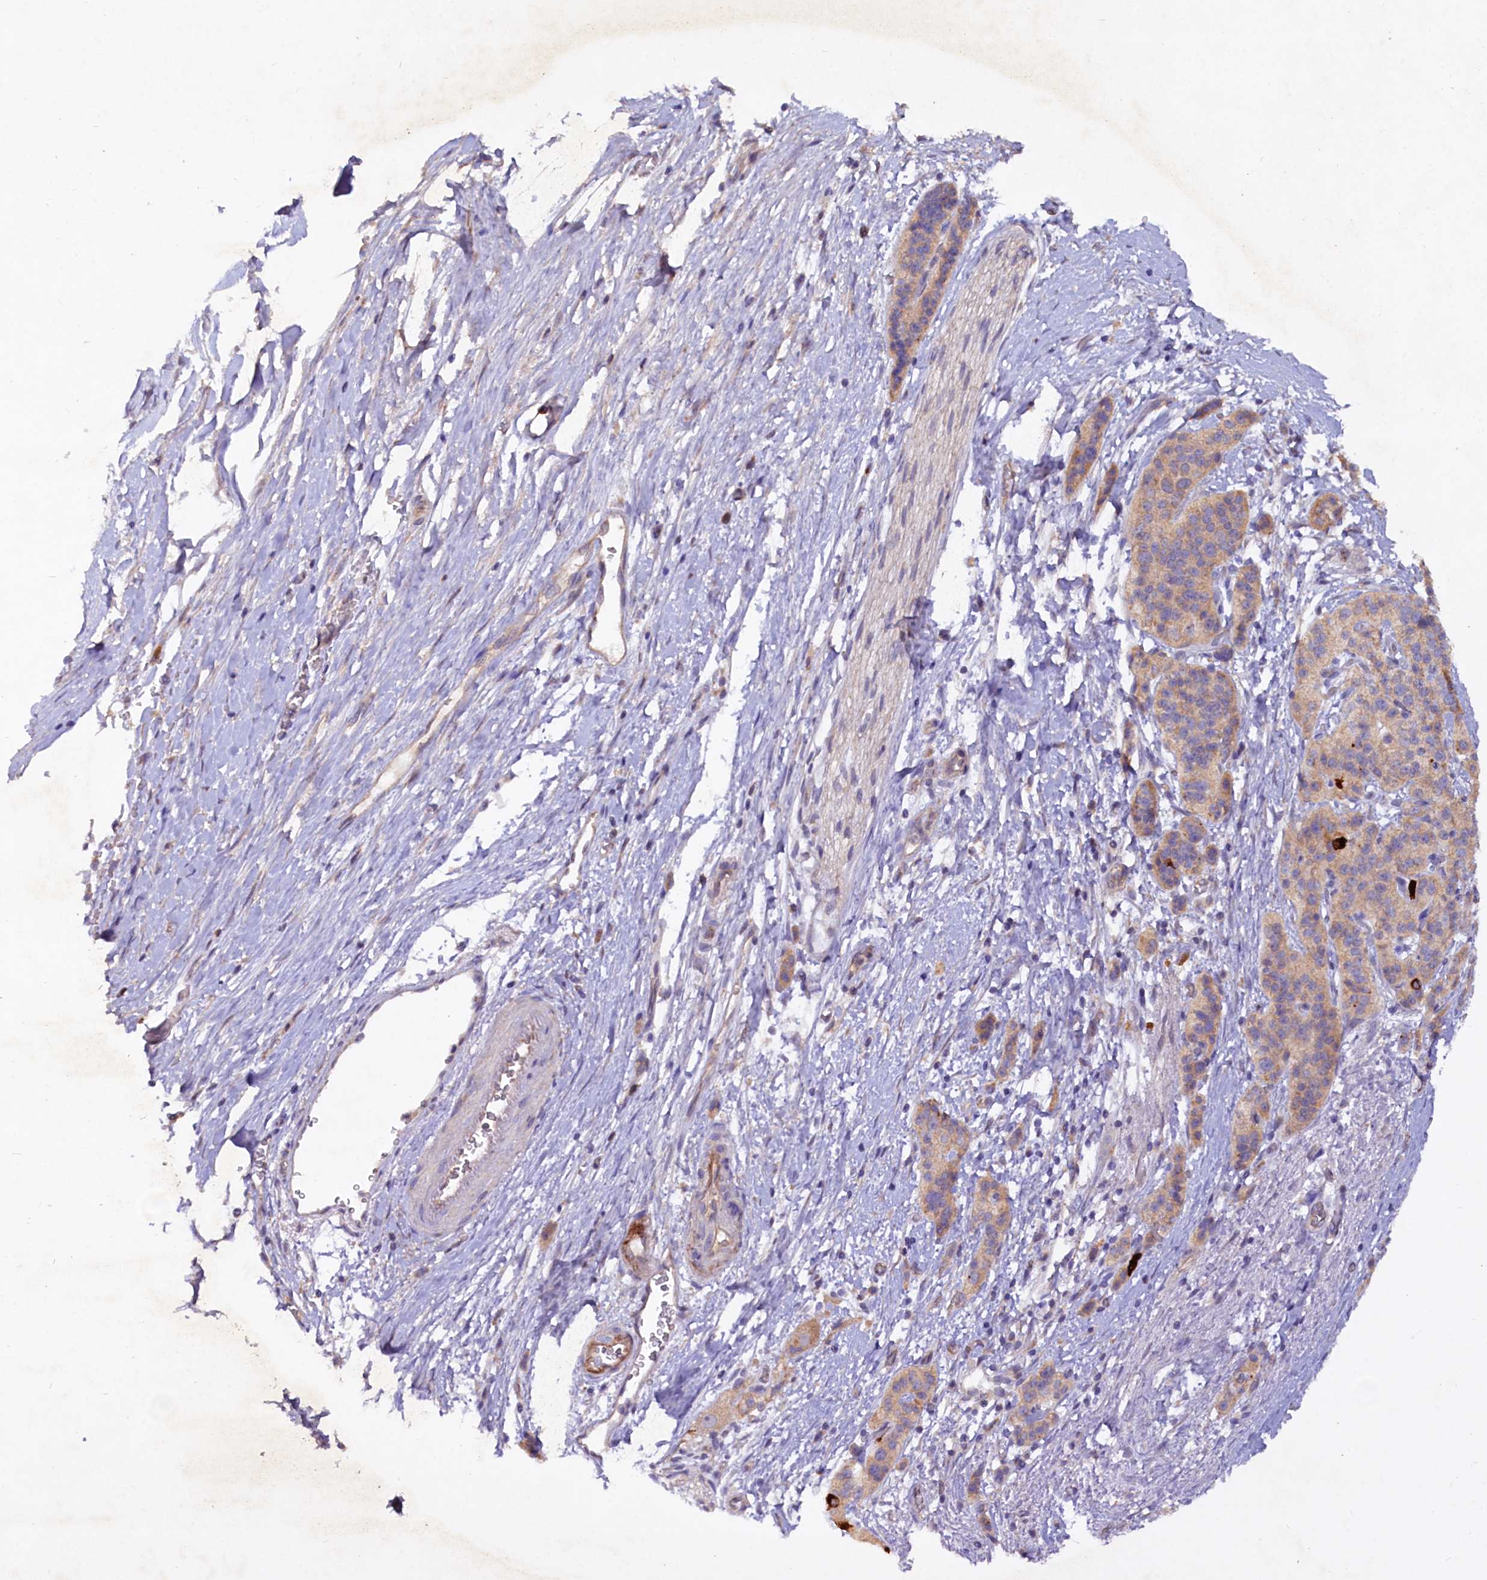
{"staining": {"intensity": "weak", "quantity": "<25%", "location": "cytoplasmic/membranous"}, "tissue": "pancreatic cancer", "cell_type": "Tumor cells", "image_type": "cancer", "snomed": [{"axis": "morphology", "description": "Adenocarcinoma, NOS"}, {"axis": "topography", "description": "Pancreas"}], "caption": "A micrograph of human adenocarcinoma (pancreatic) is negative for staining in tumor cells.", "gene": "ETFBKMT", "patient": {"sex": "male", "age": 50}}